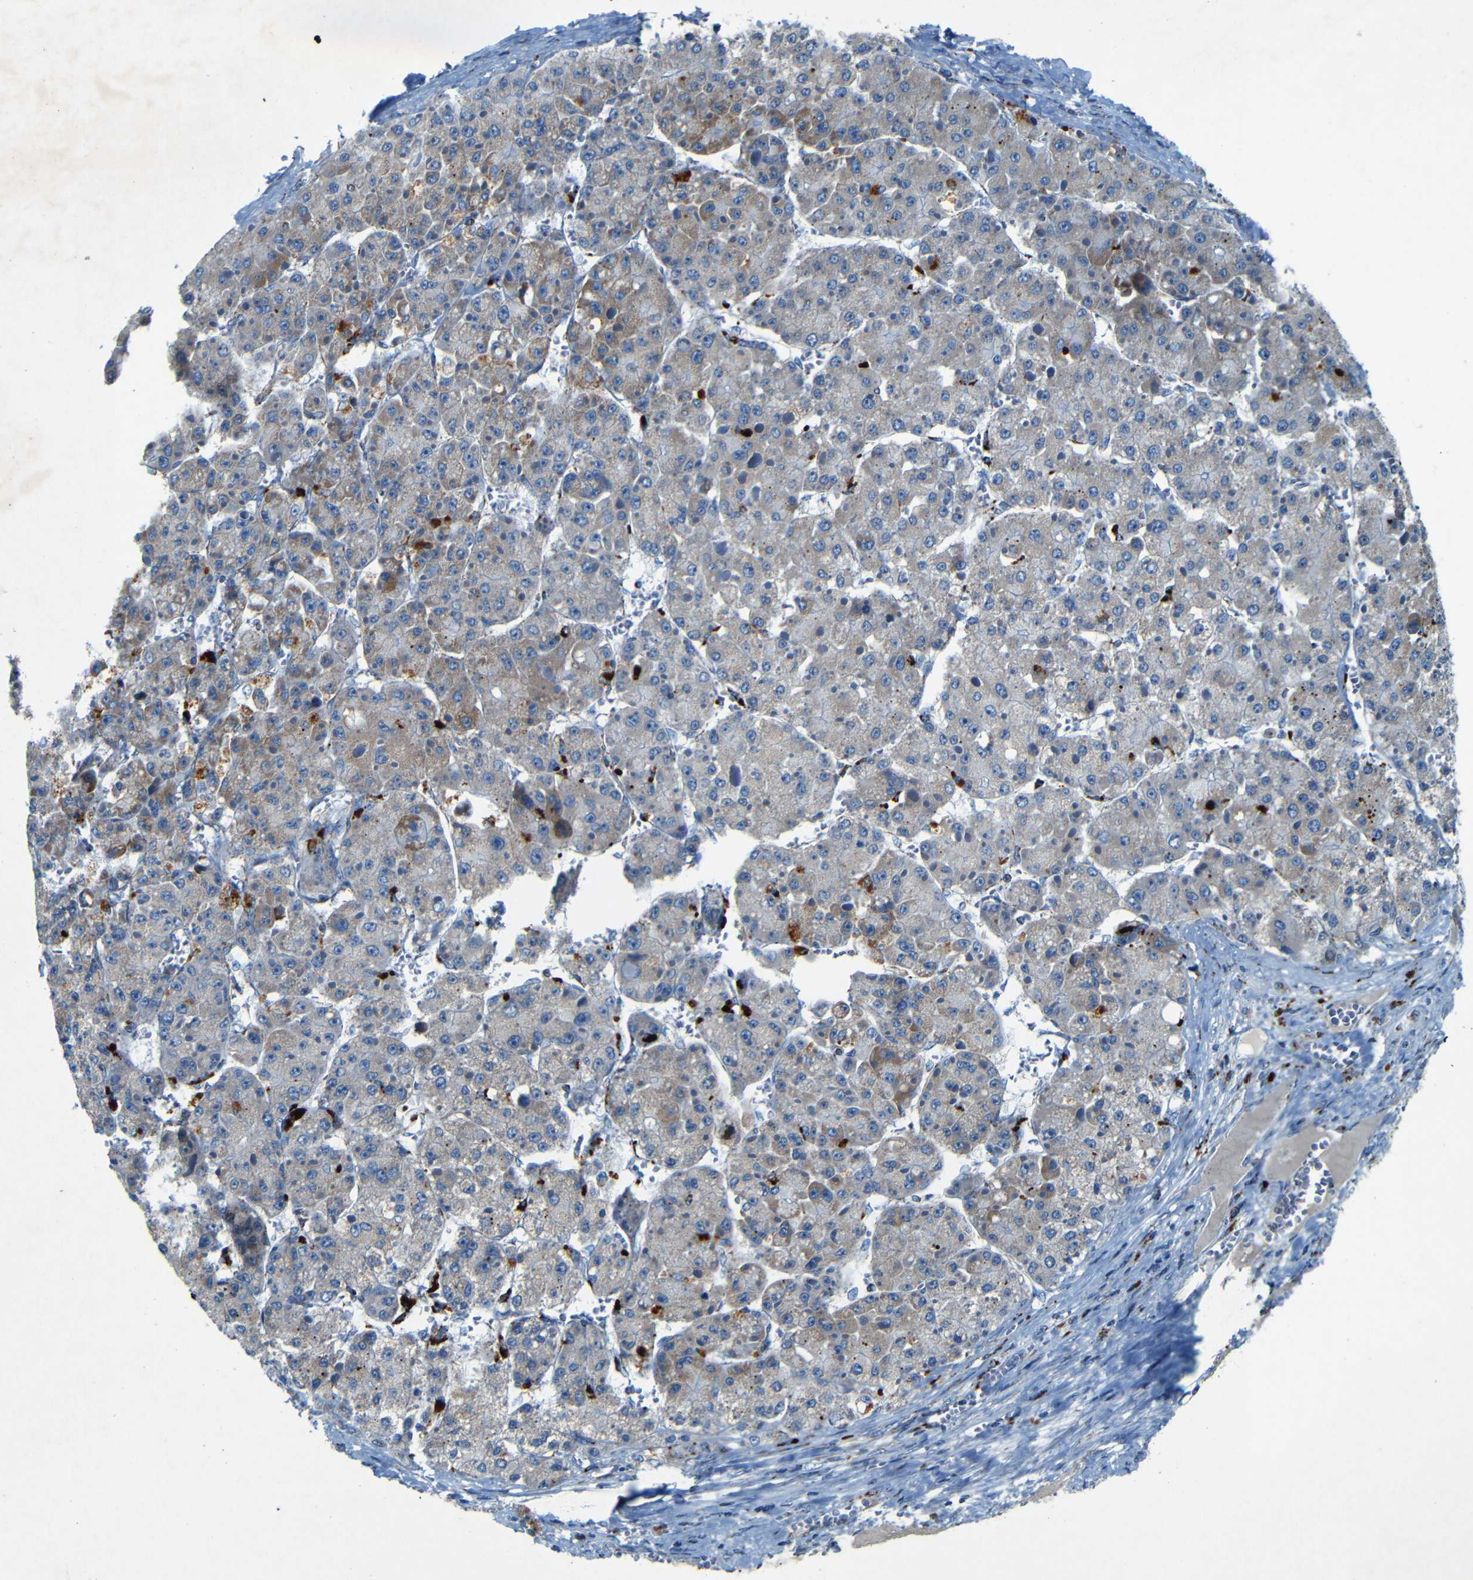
{"staining": {"intensity": "moderate", "quantity": "25%-75%", "location": "cytoplasmic/membranous"}, "tissue": "liver cancer", "cell_type": "Tumor cells", "image_type": "cancer", "snomed": [{"axis": "morphology", "description": "Carcinoma, Hepatocellular, NOS"}, {"axis": "topography", "description": "Liver"}], "caption": "High-power microscopy captured an immunohistochemistry photomicrograph of liver cancer (hepatocellular carcinoma), revealing moderate cytoplasmic/membranous expression in approximately 25%-75% of tumor cells. (DAB IHC with brightfield microscopy, high magnification).", "gene": "WSCD2", "patient": {"sex": "female", "age": 73}}